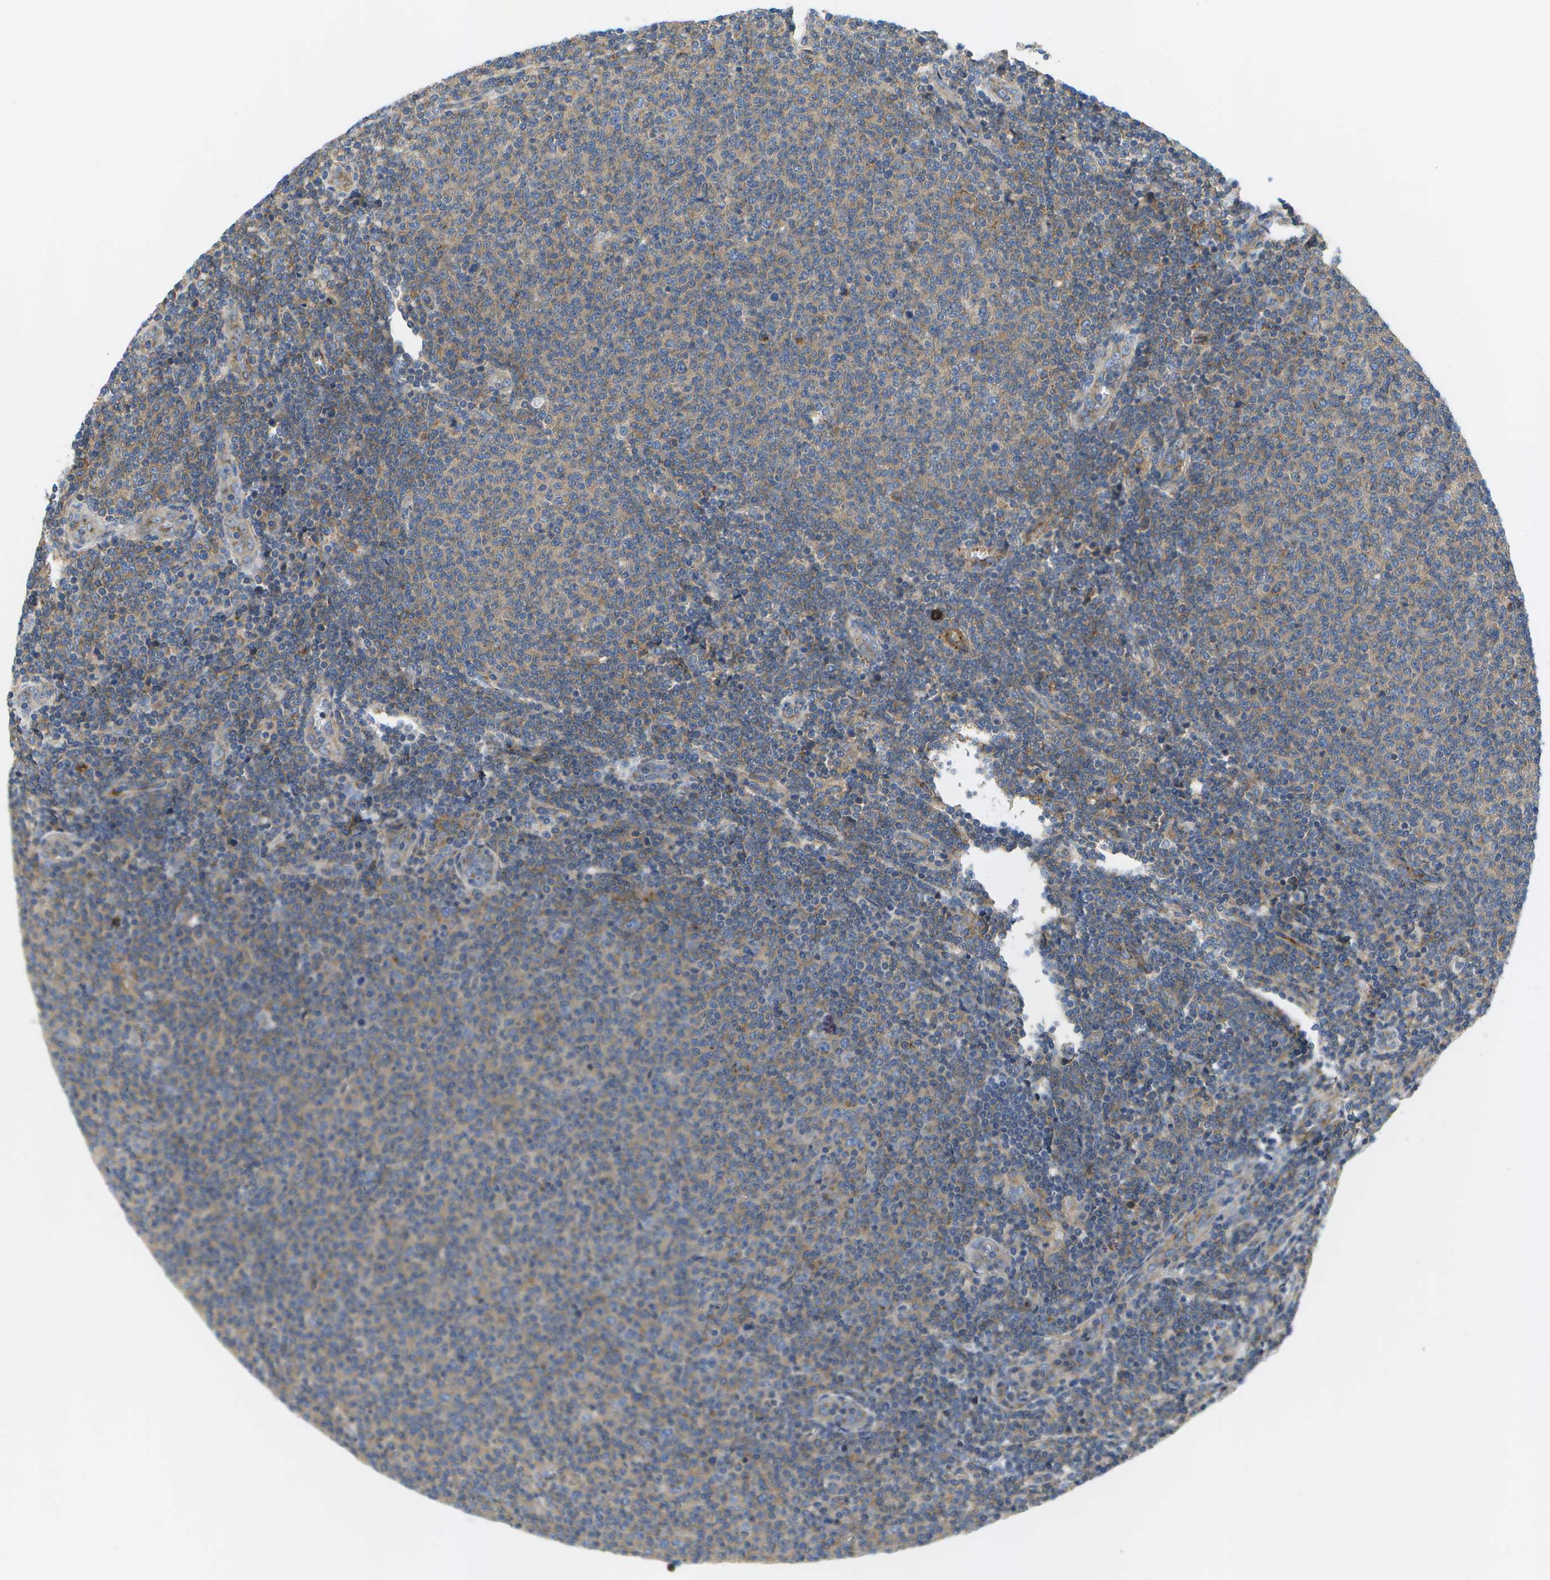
{"staining": {"intensity": "weak", "quantity": ">75%", "location": "cytoplasmic/membranous"}, "tissue": "lymphoma", "cell_type": "Tumor cells", "image_type": "cancer", "snomed": [{"axis": "morphology", "description": "Malignant lymphoma, non-Hodgkin's type, Low grade"}, {"axis": "topography", "description": "Lymph node"}], "caption": "Immunohistochemical staining of lymphoma demonstrates weak cytoplasmic/membranous protein positivity in approximately >75% of tumor cells.", "gene": "BST2", "patient": {"sex": "male", "age": 66}}